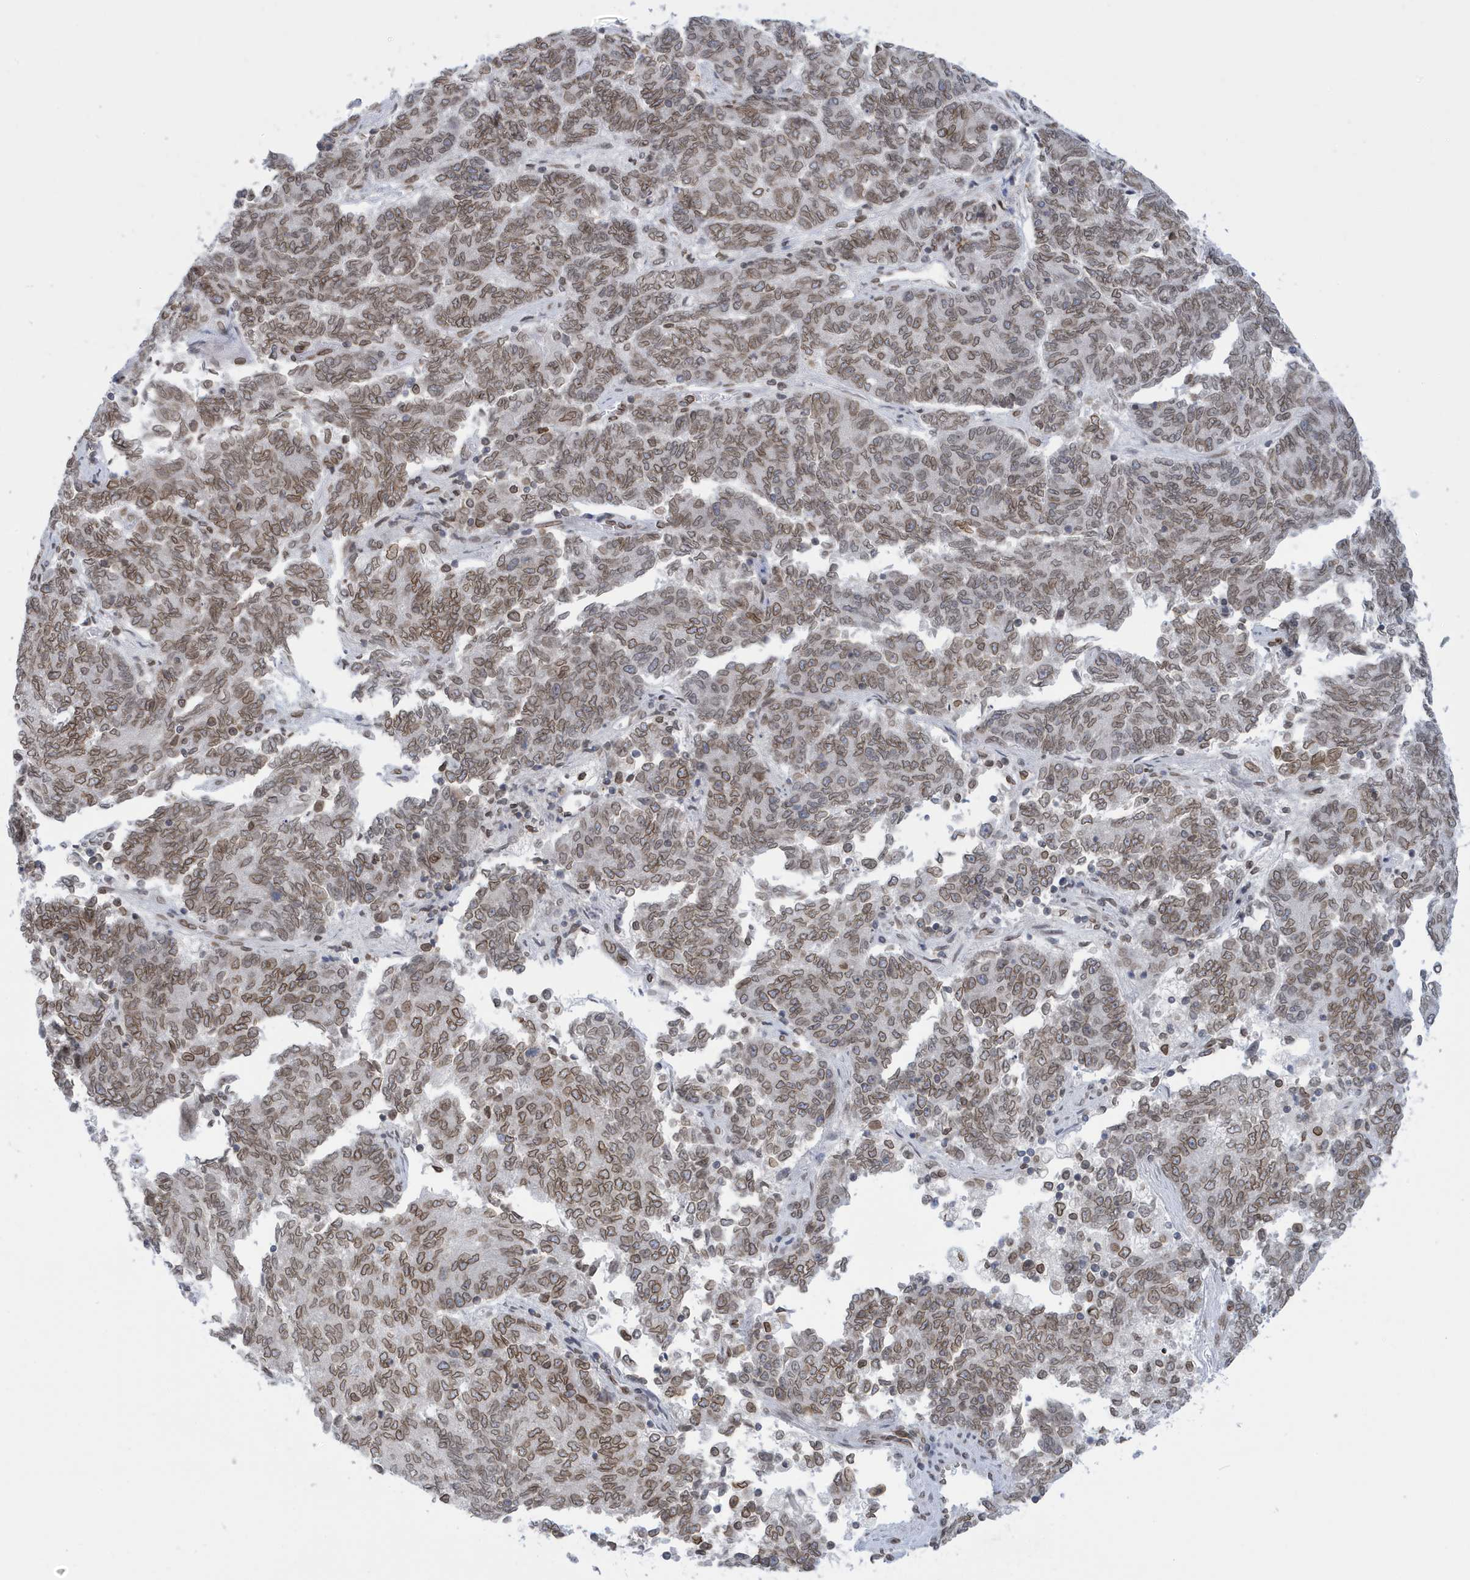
{"staining": {"intensity": "moderate", "quantity": ">75%", "location": "cytoplasmic/membranous,nuclear"}, "tissue": "endometrial cancer", "cell_type": "Tumor cells", "image_type": "cancer", "snomed": [{"axis": "morphology", "description": "Adenocarcinoma, NOS"}, {"axis": "topography", "description": "Endometrium"}], "caption": "Brown immunohistochemical staining in human endometrial adenocarcinoma exhibits moderate cytoplasmic/membranous and nuclear staining in approximately >75% of tumor cells.", "gene": "PCYT1A", "patient": {"sex": "female", "age": 80}}